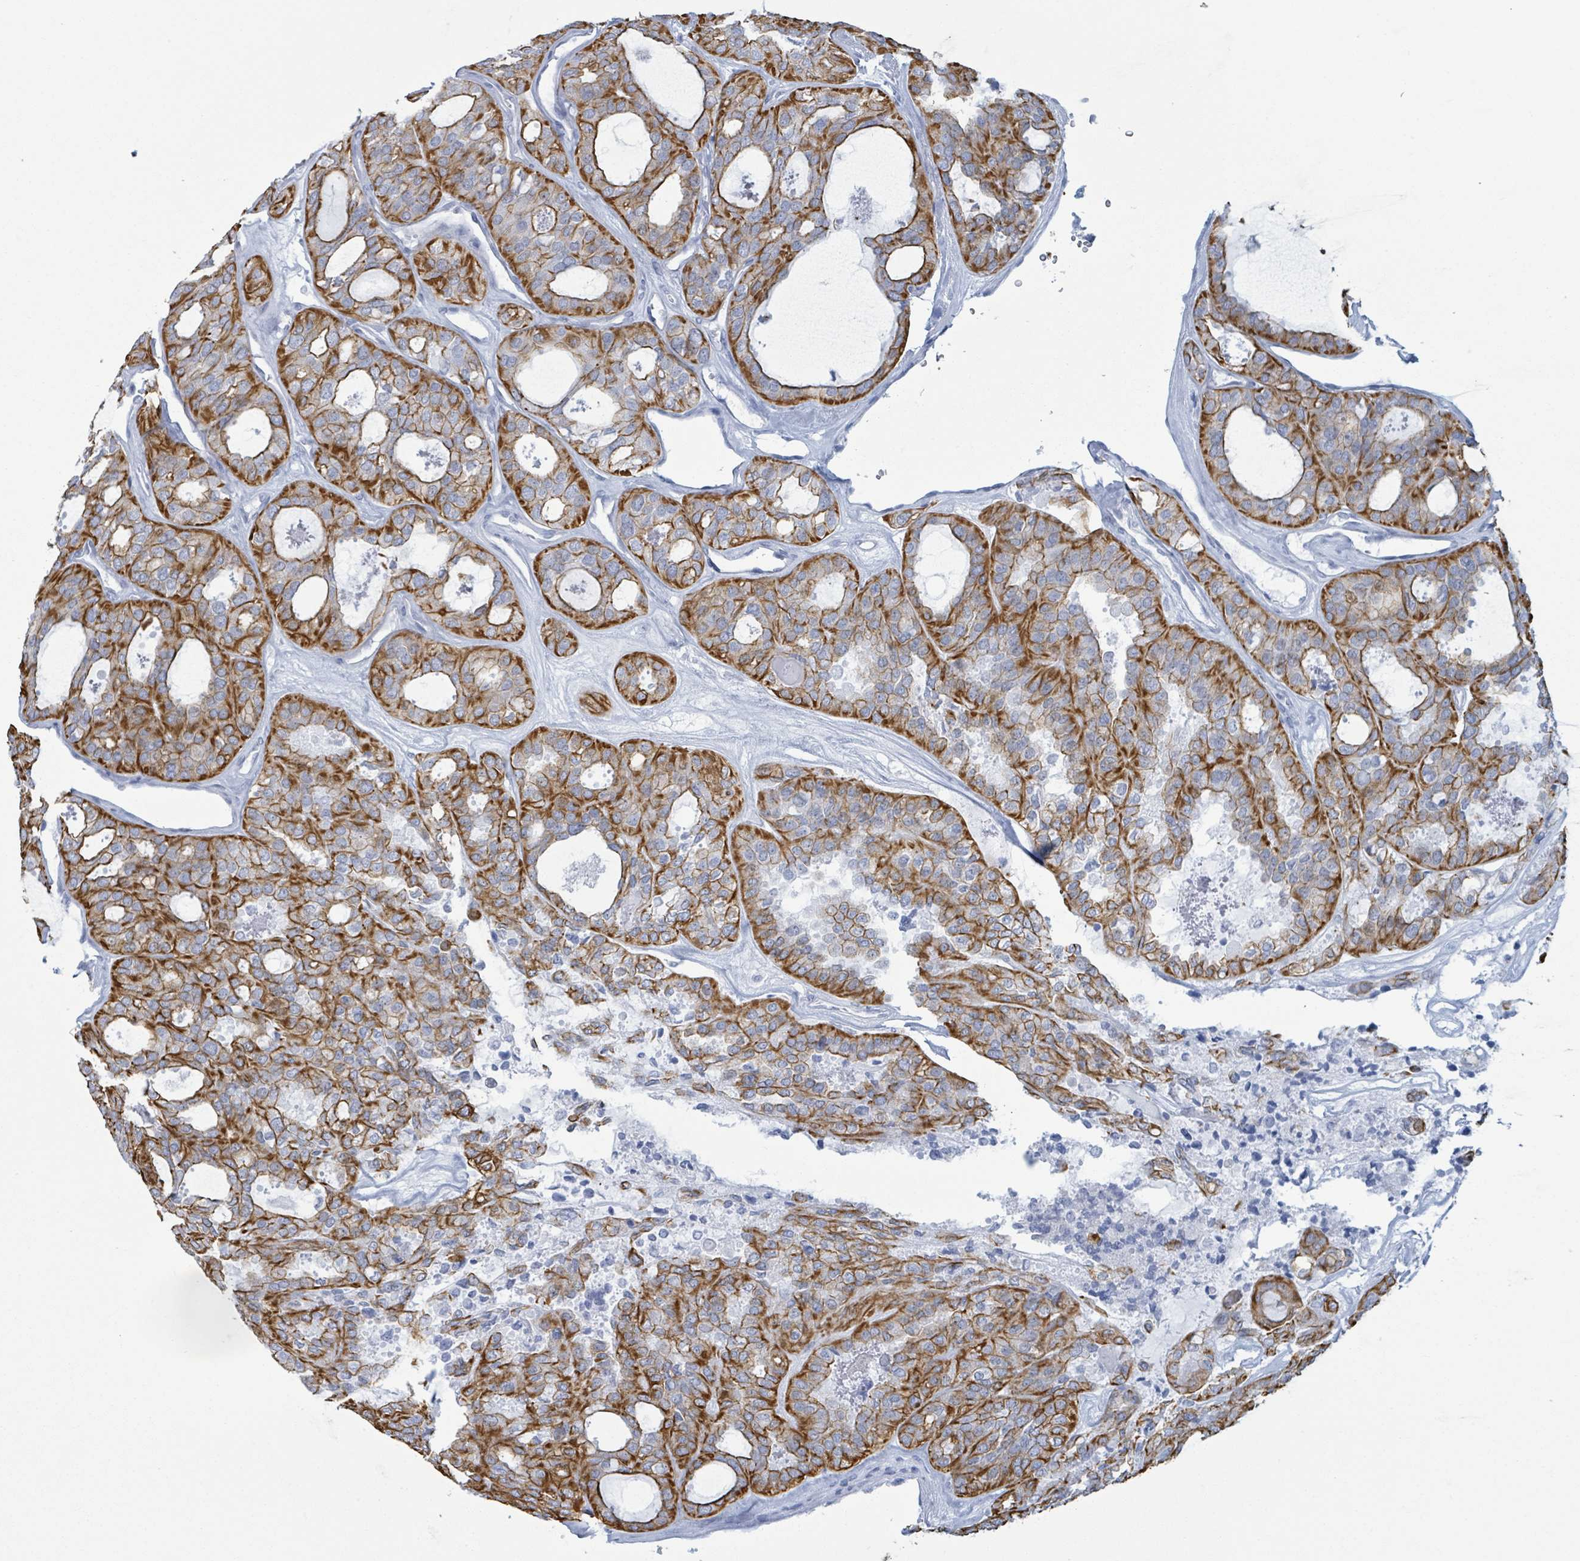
{"staining": {"intensity": "strong", "quantity": ">75%", "location": "cytoplasmic/membranous"}, "tissue": "thyroid cancer", "cell_type": "Tumor cells", "image_type": "cancer", "snomed": [{"axis": "morphology", "description": "Follicular adenoma carcinoma, NOS"}, {"axis": "topography", "description": "Thyroid gland"}], "caption": "Human thyroid follicular adenoma carcinoma stained with a brown dye demonstrates strong cytoplasmic/membranous positive positivity in about >75% of tumor cells.", "gene": "KRT8", "patient": {"sex": "male", "age": 75}}